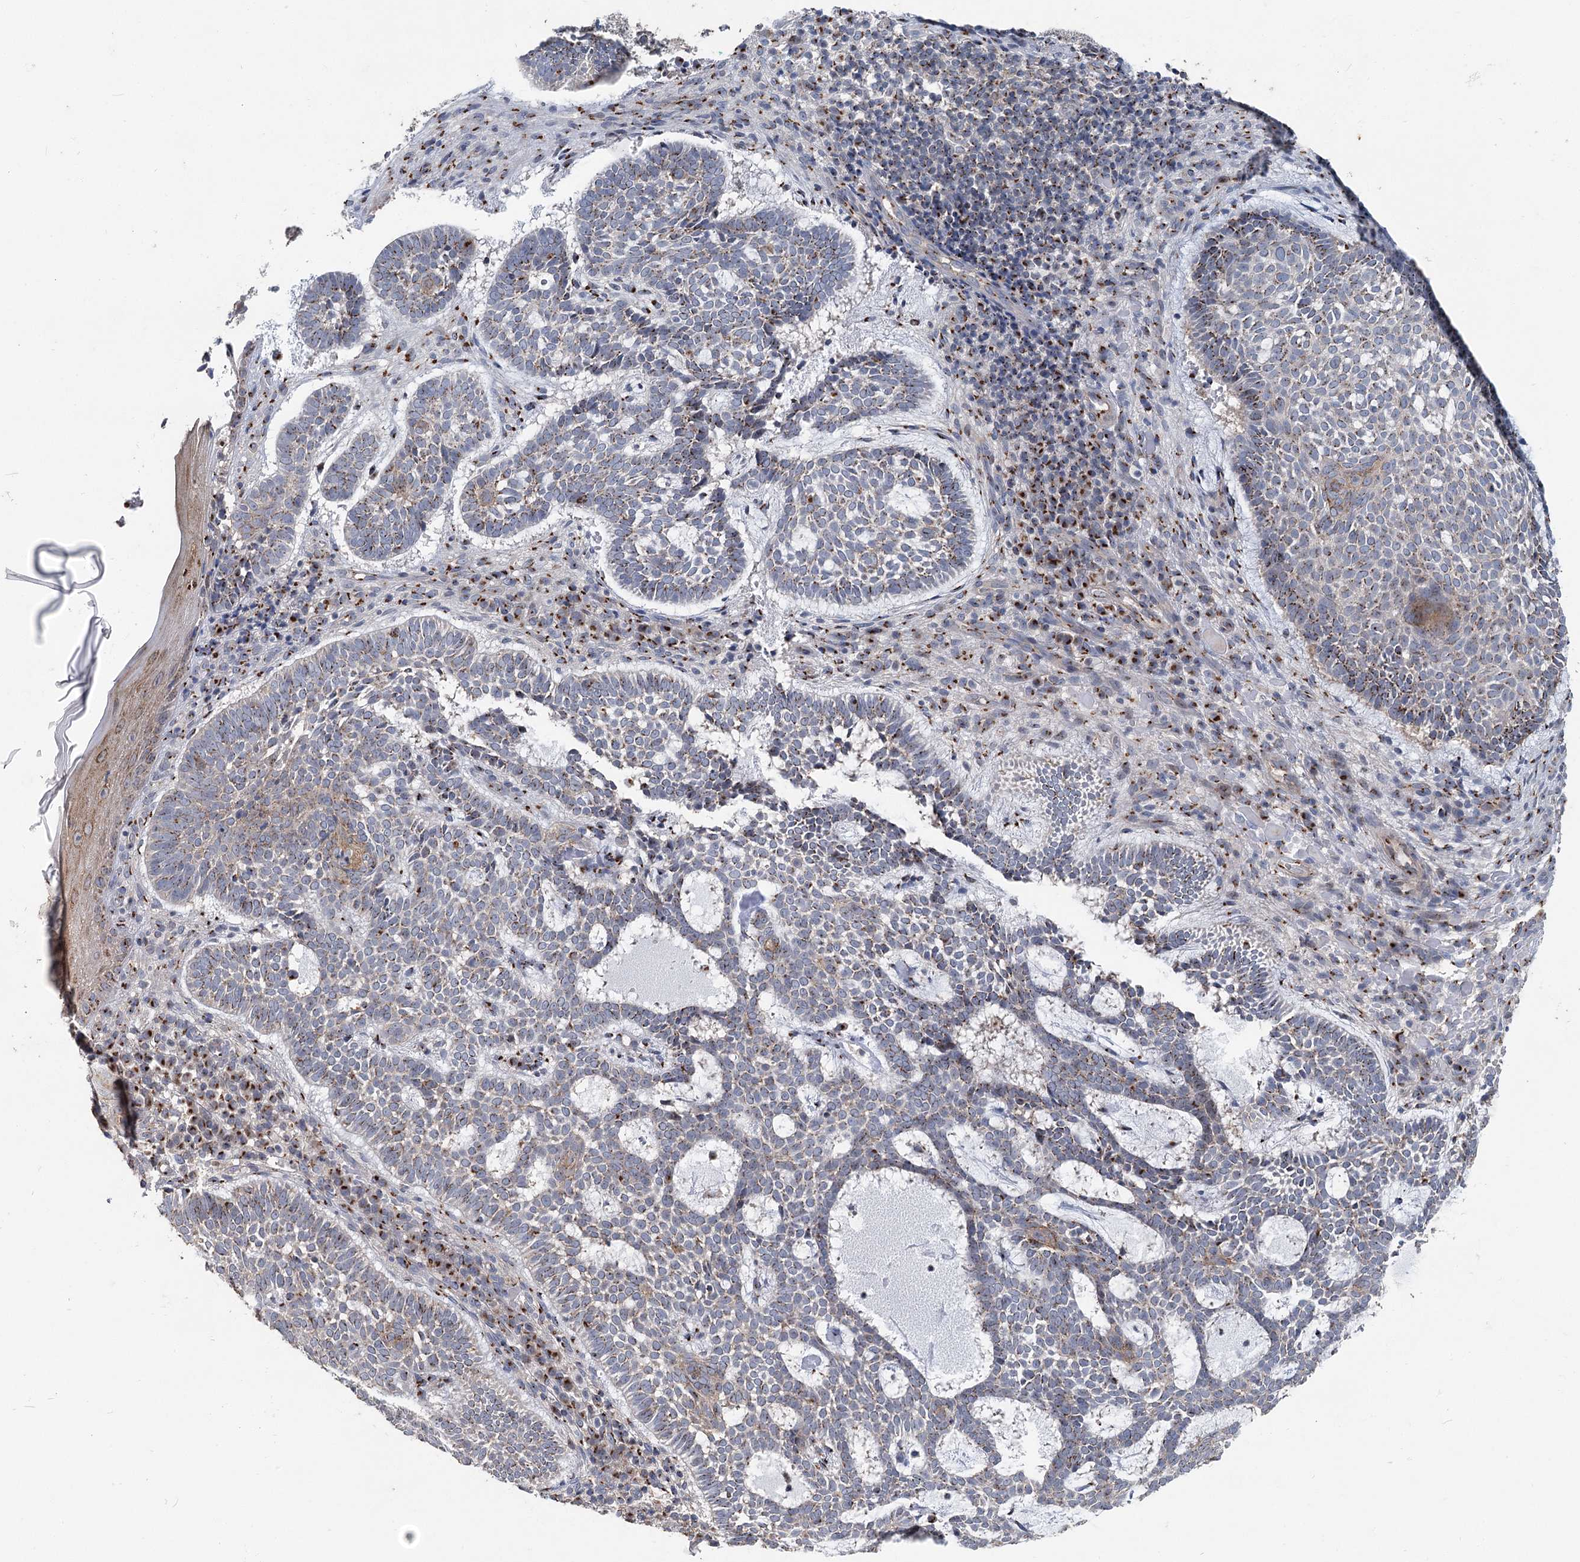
{"staining": {"intensity": "weak", "quantity": ">75%", "location": "cytoplasmic/membranous"}, "tissue": "skin cancer", "cell_type": "Tumor cells", "image_type": "cancer", "snomed": [{"axis": "morphology", "description": "Basal cell carcinoma"}, {"axis": "topography", "description": "Skin"}], "caption": "A micrograph of skin cancer stained for a protein demonstrates weak cytoplasmic/membranous brown staining in tumor cells.", "gene": "ITIH5", "patient": {"sex": "male", "age": 85}}